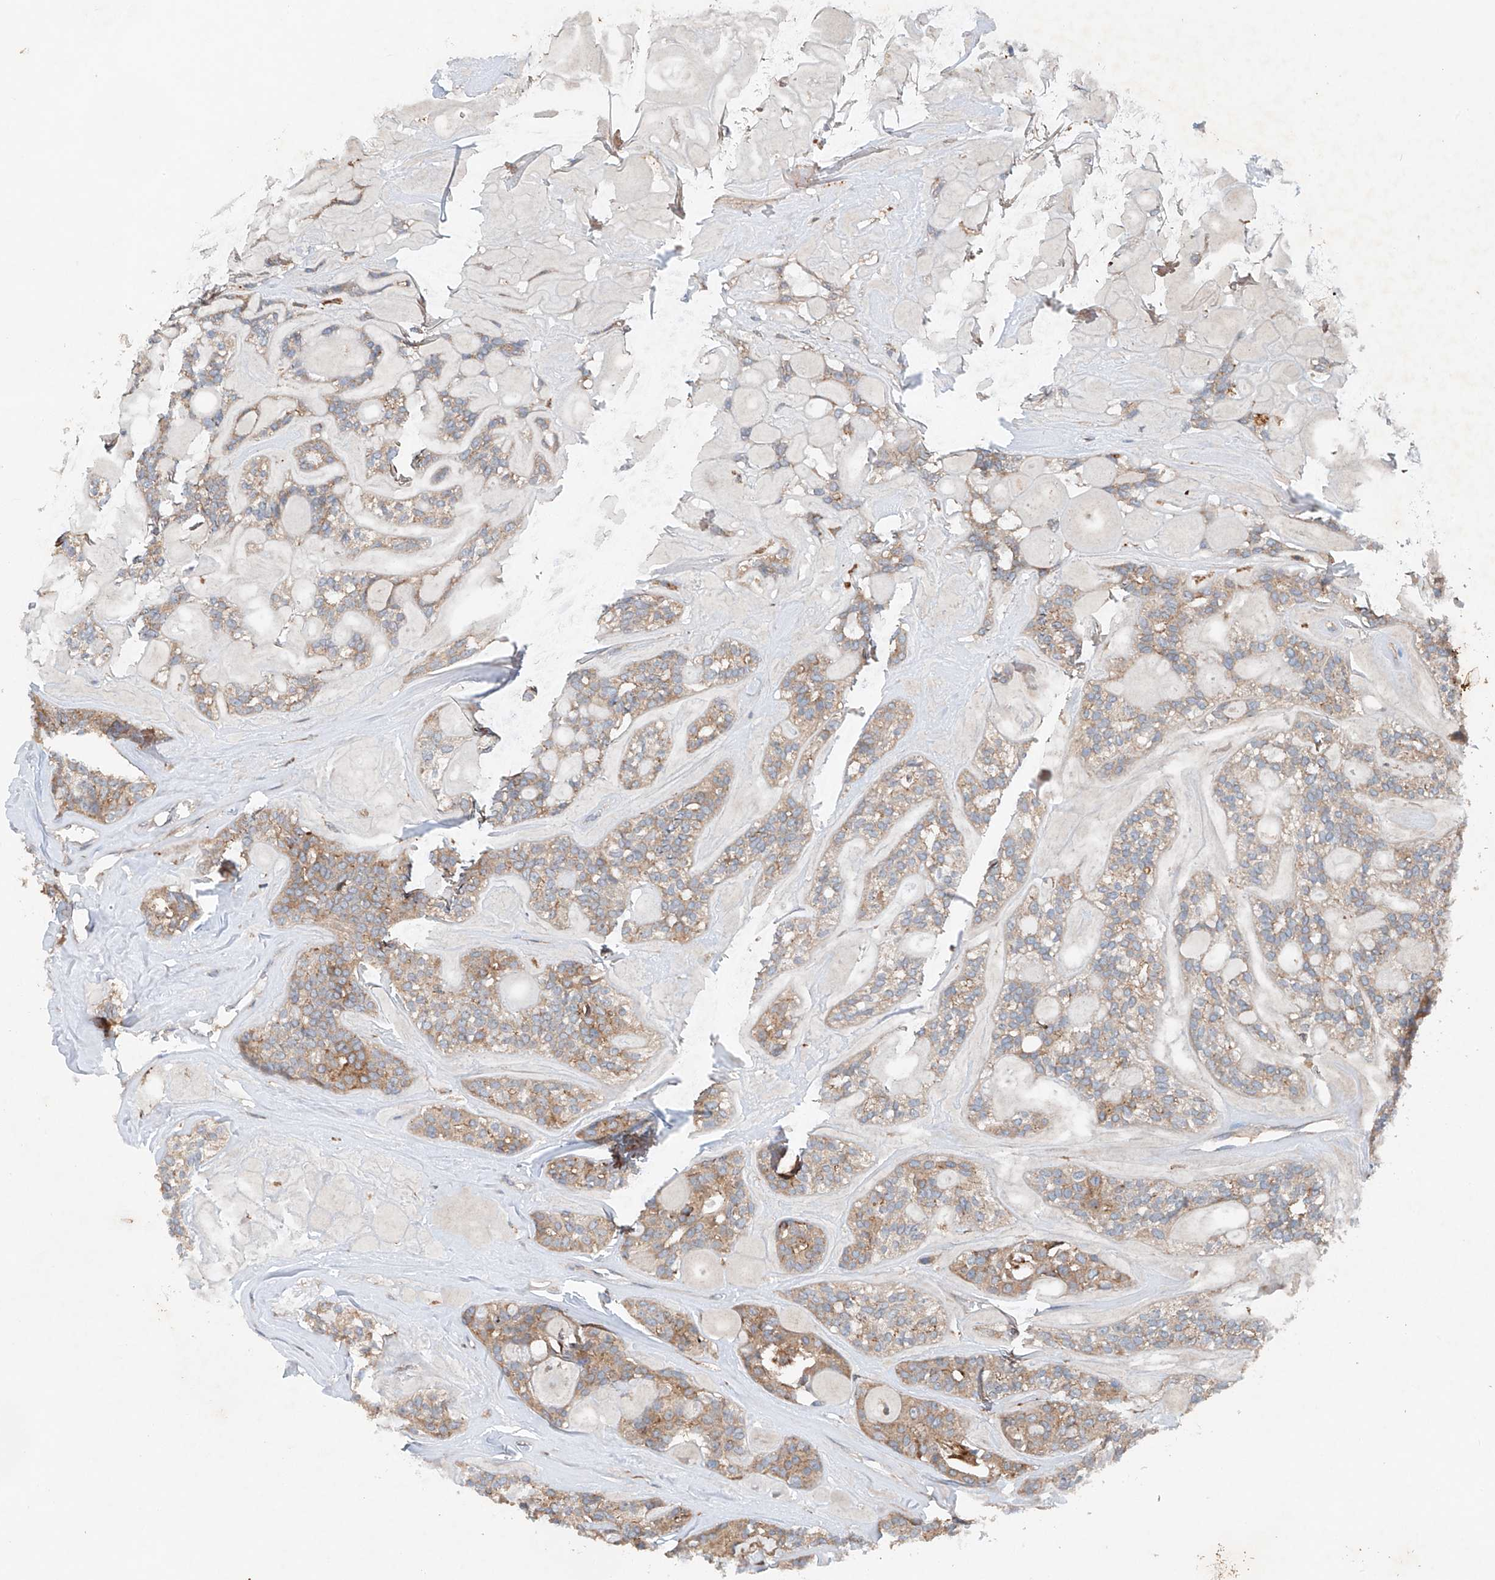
{"staining": {"intensity": "moderate", "quantity": "<25%", "location": "cytoplasmic/membranous"}, "tissue": "head and neck cancer", "cell_type": "Tumor cells", "image_type": "cancer", "snomed": [{"axis": "morphology", "description": "Adenocarcinoma, NOS"}, {"axis": "topography", "description": "Head-Neck"}], "caption": "Protein staining reveals moderate cytoplasmic/membranous expression in about <25% of tumor cells in head and neck cancer. Immunohistochemistry stains the protein in brown and the nuclei are stained blue.", "gene": "CEP85L", "patient": {"sex": "male", "age": 66}}